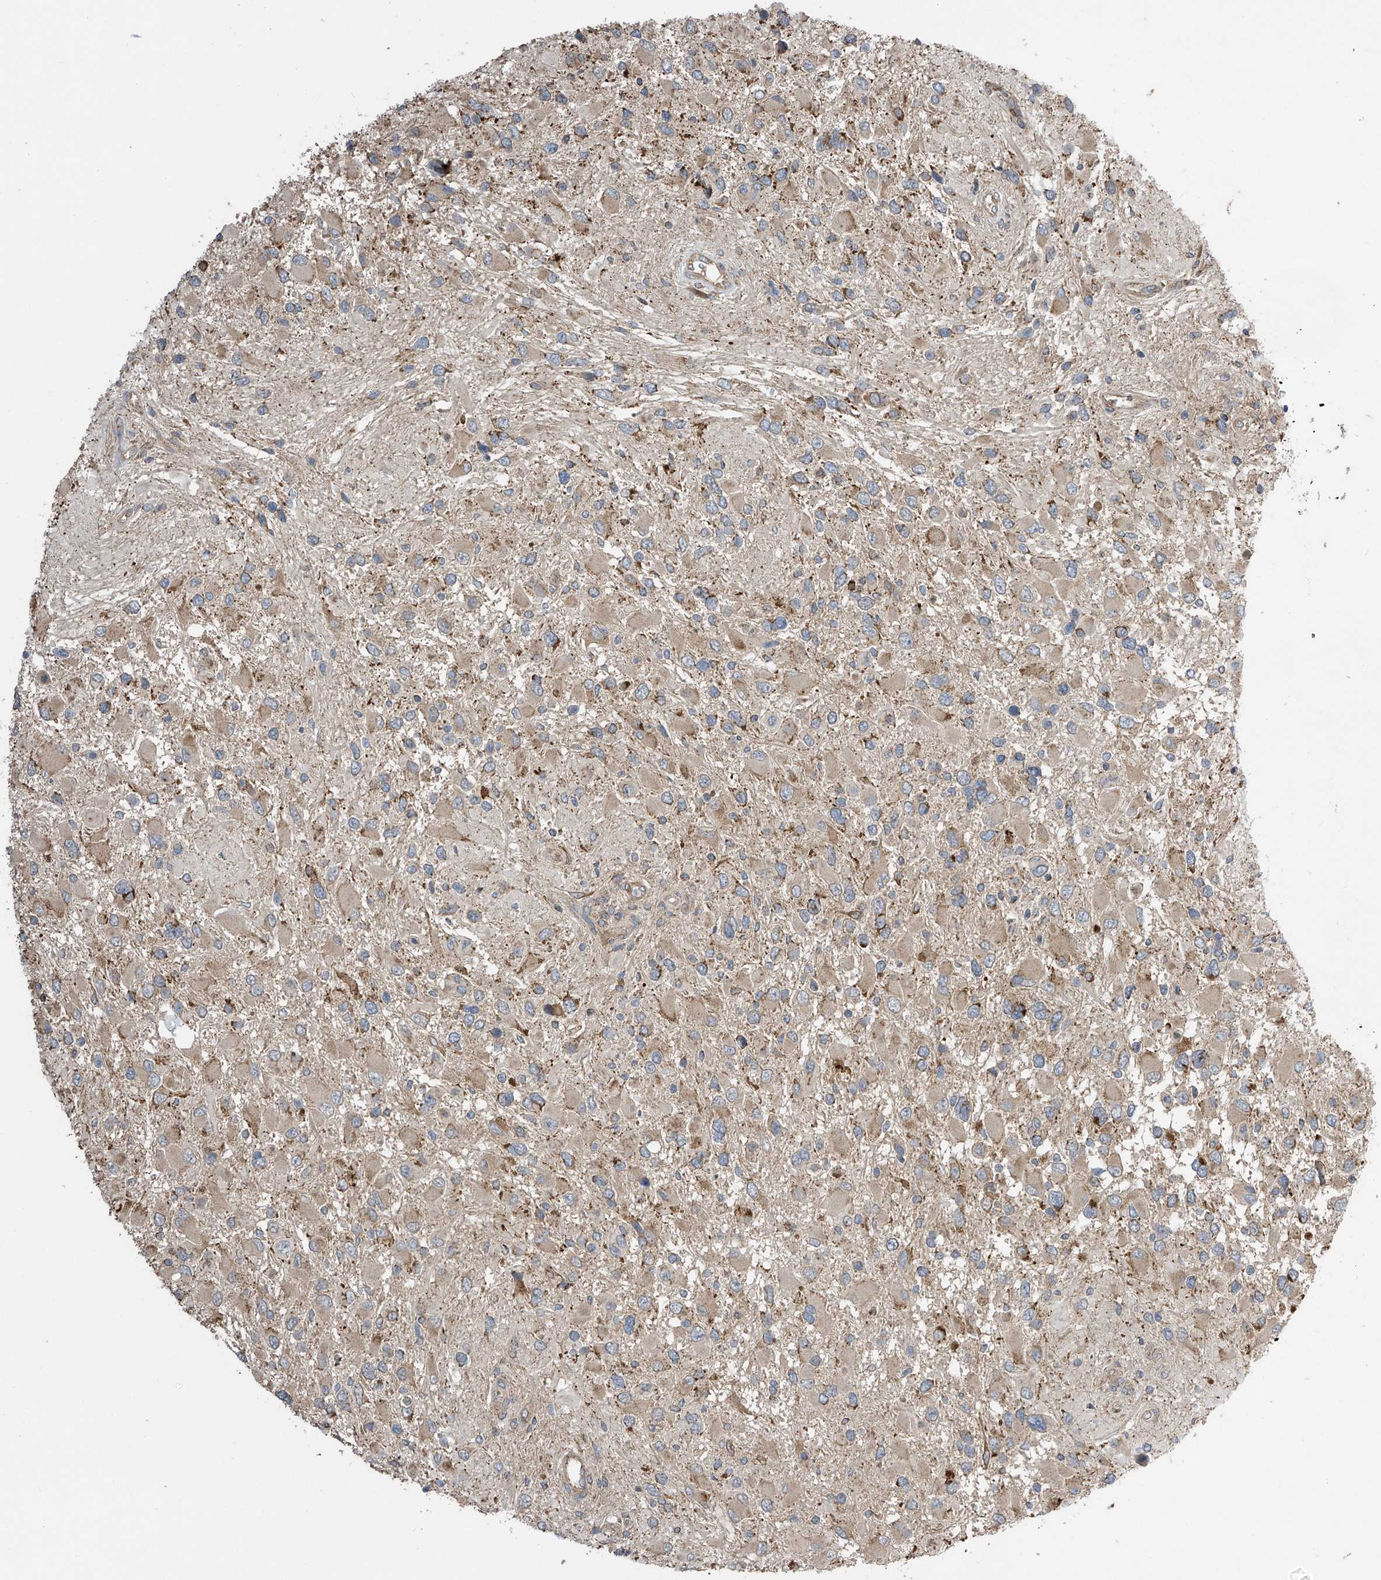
{"staining": {"intensity": "weak", "quantity": "<25%", "location": "cytoplasmic/membranous"}, "tissue": "glioma", "cell_type": "Tumor cells", "image_type": "cancer", "snomed": [{"axis": "morphology", "description": "Glioma, malignant, High grade"}, {"axis": "topography", "description": "Brain"}], "caption": "Protein analysis of glioma exhibits no significant positivity in tumor cells.", "gene": "PNPT1", "patient": {"sex": "male", "age": 53}}